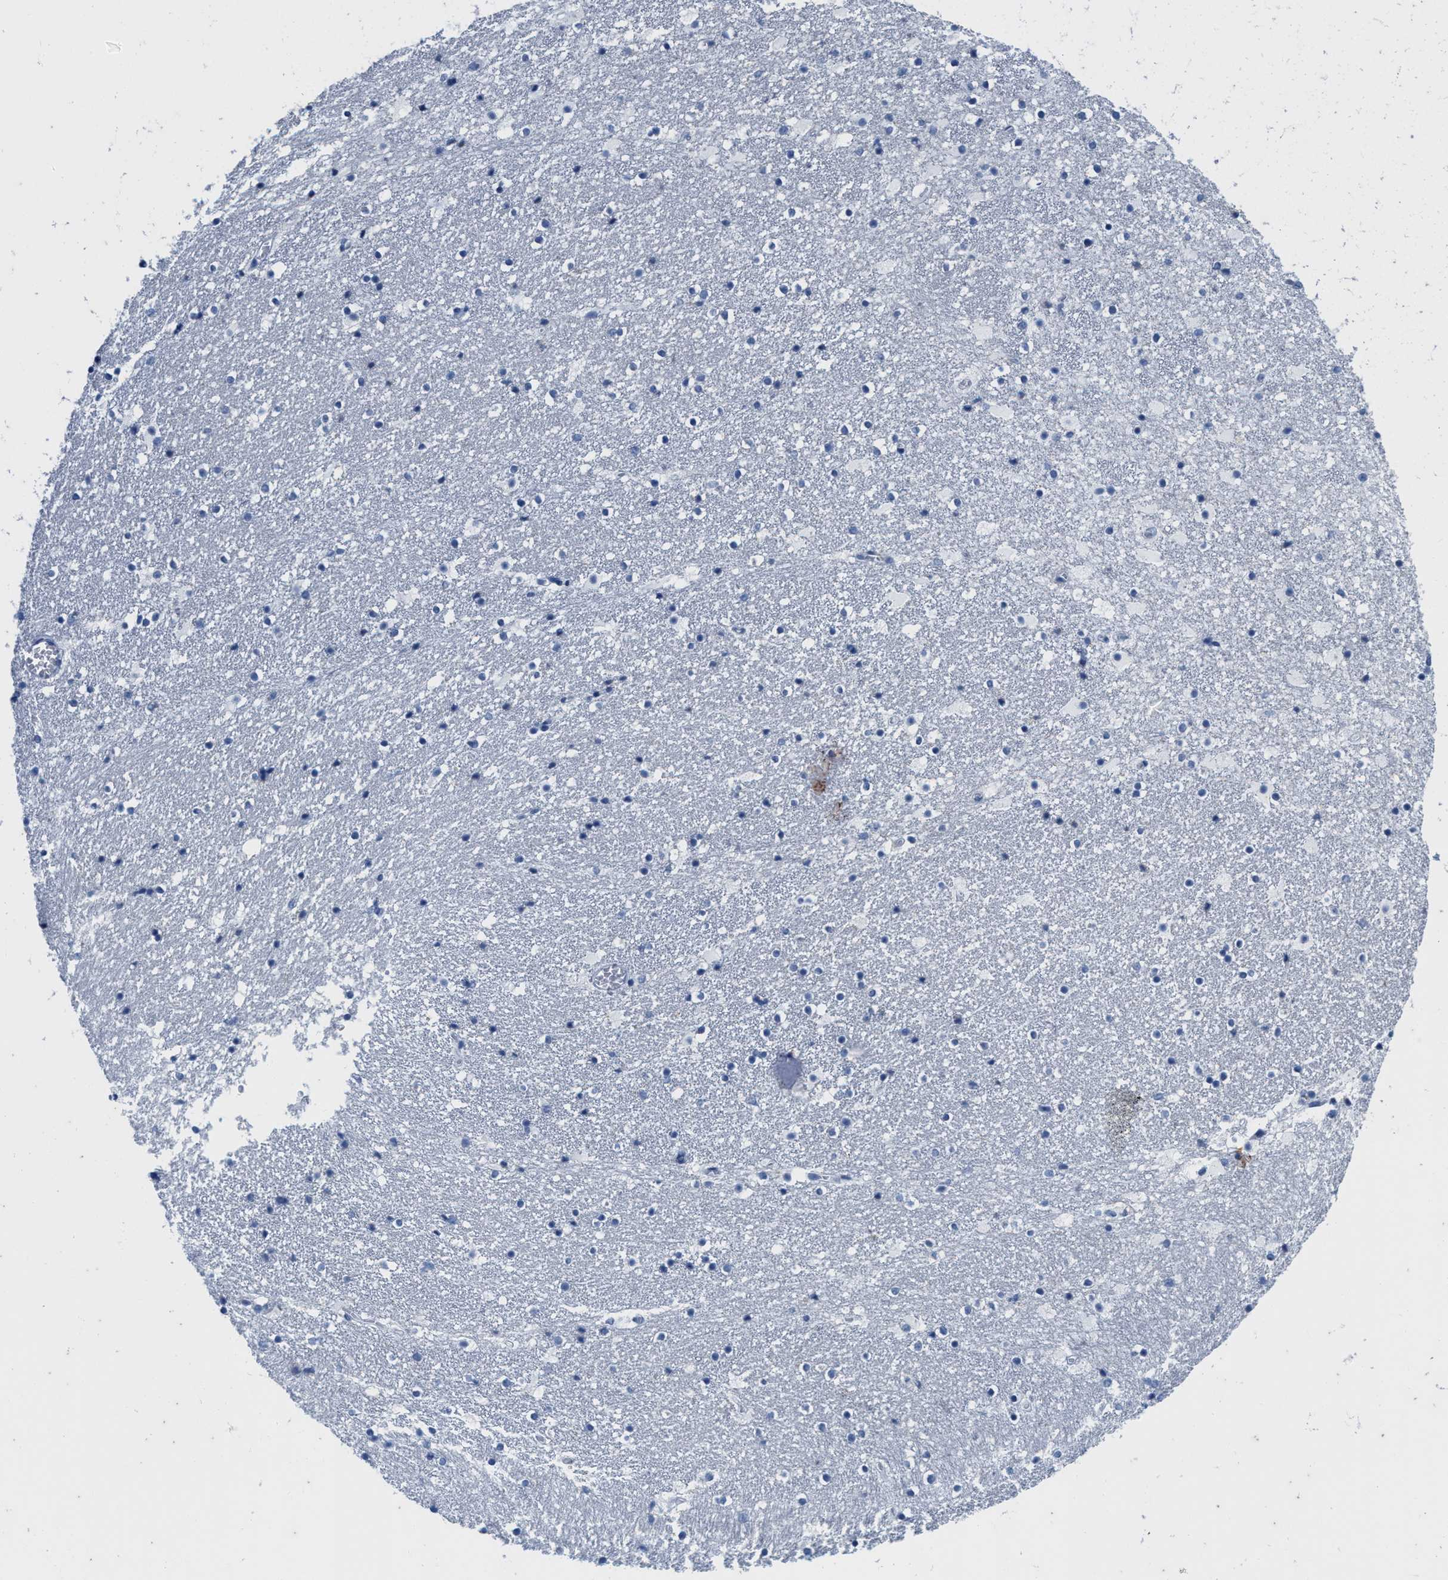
{"staining": {"intensity": "negative", "quantity": "none", "location": "none"}, "tissue": "caudate", "cell_type": "Glial cells", "image_type": "normal", "snomed": [{"axis": "morphology", "description": "Normal tissue, NOS"}, {"axis": "topography", "description": "Lateral ventricle wall"}], "caption": "Immunohistochemistry image of normal caudate: caudate stained with DAB (3,3'-diaminobenzidine) demonstrates no significant protein staining in glial cells. (DAB (3,3'-diaminobenzidine) IHC visualized using brightfield microscopy, high magnification).", "gene": "ABCB11", "patient": {"sex": "male", "age": 45}}